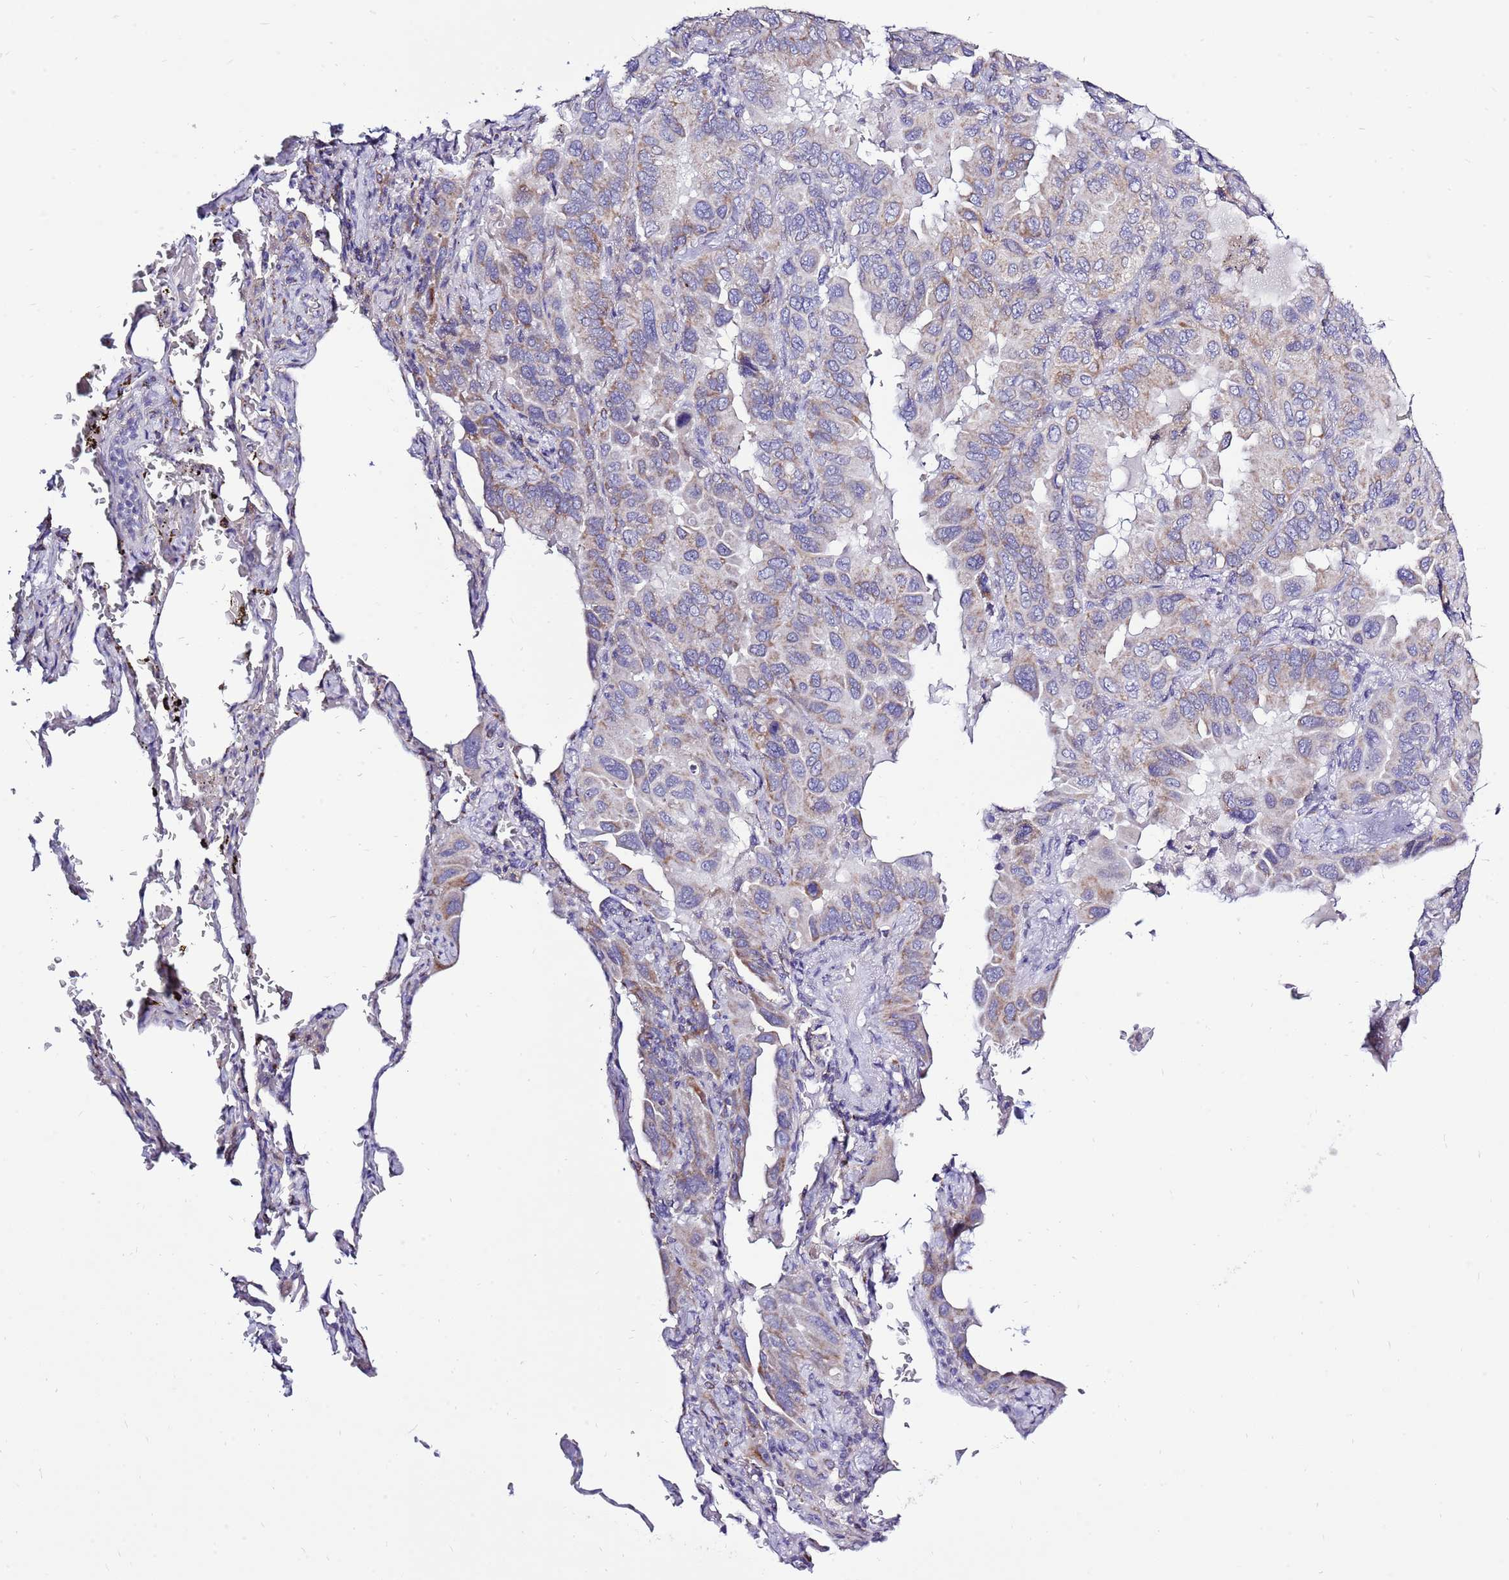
{"staining": {"intensity": "weak", "quantity": "<25%", "location": "cytoplasmic/membranous"}, "tissue": "lung cancer", "cell_type": "Tumor cells", "image_type": "cancer", "snomed": [{"axis": "morphology", "description": "Adenocarcinoma, NOS"}, {"axis": "topography", "description": "Lung"}], "caption": "Immunohistochemistry photomicrograph of neoplastic tissue: lung adenocarcinoma stained with DAB (3,3'-diaminobenzidine) demonstrates no significant protein positivity in tumor cells.", "gene": "IGF1R", "patient": {"sex": "male", "age": 64}}